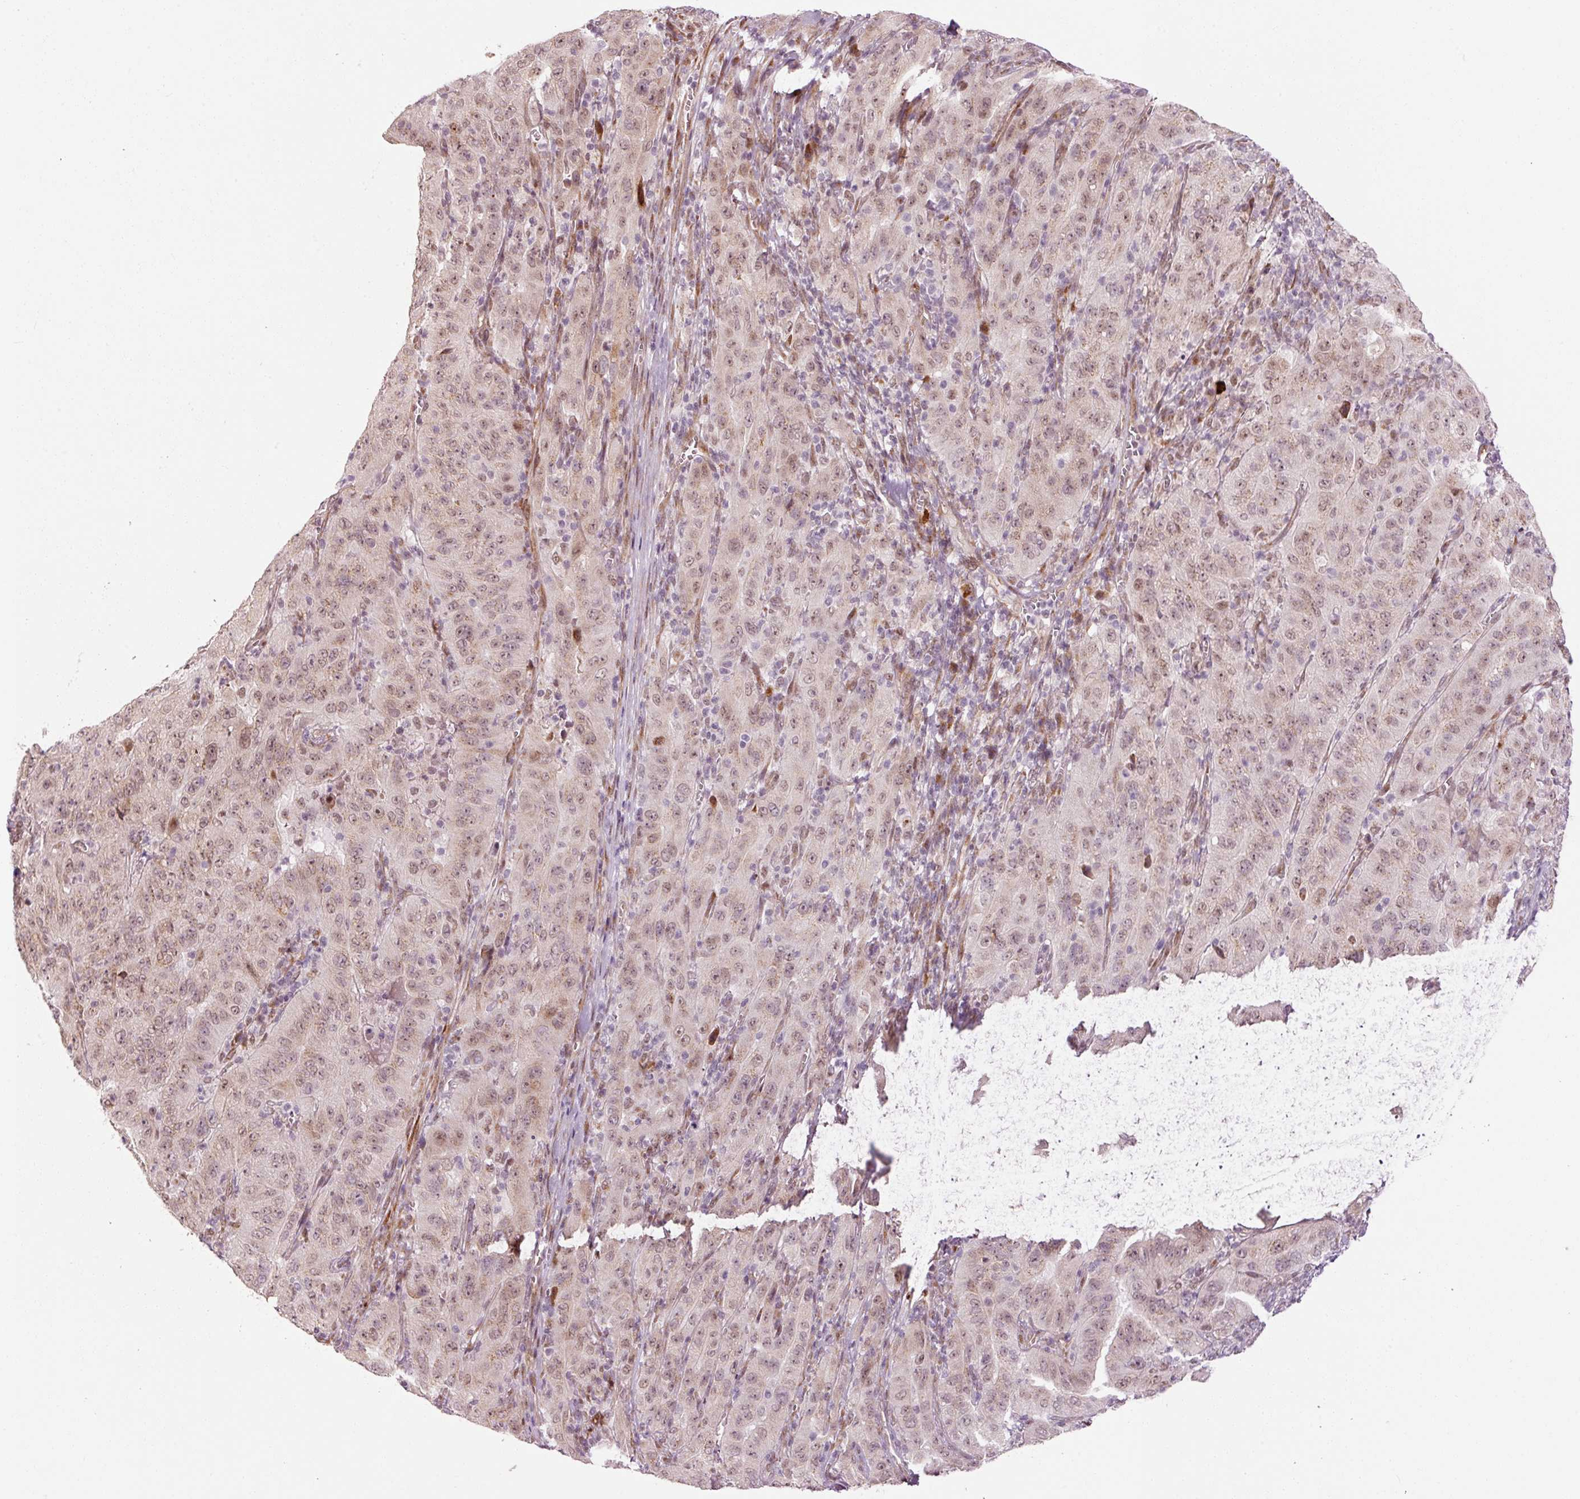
{"staining": {"intensity": "weak", "quantity": ">75%", "location": "nuclear"}, "tissue": "pancreatic cancer", "cell_type": "Tumor cells", "image_type": "cancer", "snomed": [{"axis": "morphology", "description": "Adenocarcinoma, NOS"}, {"axis": "topography", "description": "Pancreas"}], "caption": "Pancreatic cancer (adenocarcinoma) stained with DAB immunohistochemistry exhibits low levels of weak nuclear staining in approximately >75% of tumor cells.", "gene": "ANKRD20A1", "patient": {"sex": "male", "age": 63}}